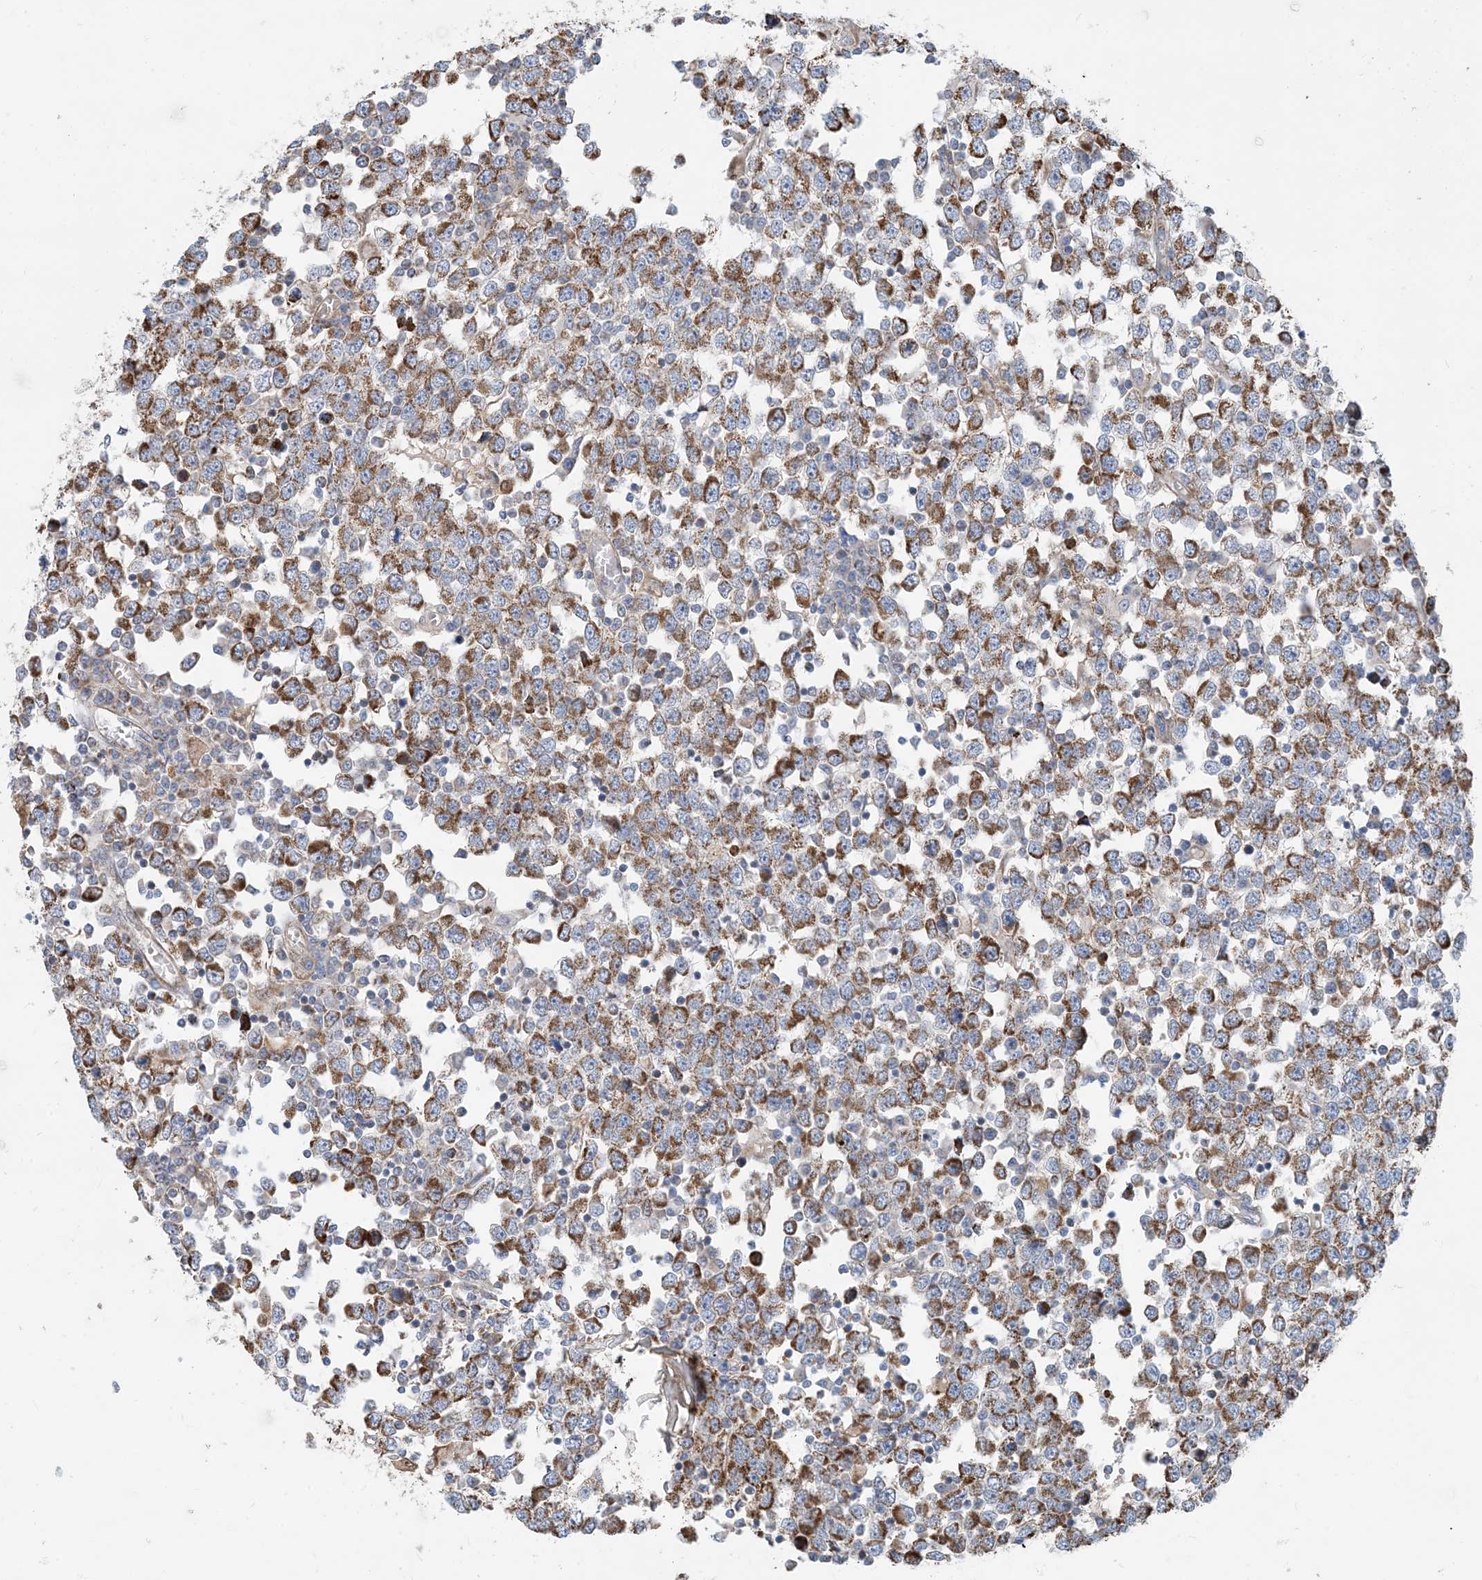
{"staining": {"intensity": "moderate", "quantity": ">75%", "location": "cytoplasmic/membranous"}, "tissue": "testis cancer", "cell_type": "Tumor cells", "image_type": "cancer", "snomed": [{"axis": "morphology", "description": "Seminoma, NOS"}, {"axis": "topography", "description": "Testis"}], "caption": "Immunohistochemical staining of human testis cancer exhibits medium levels of moderate cytoplasmic/membranous protein positivity in approximately >75% of tumor cells. (IHC, brightfield microscopy, high magnification).", "gene": "PCDHGA1", "patient": {"sex": "male", "age": 65}}